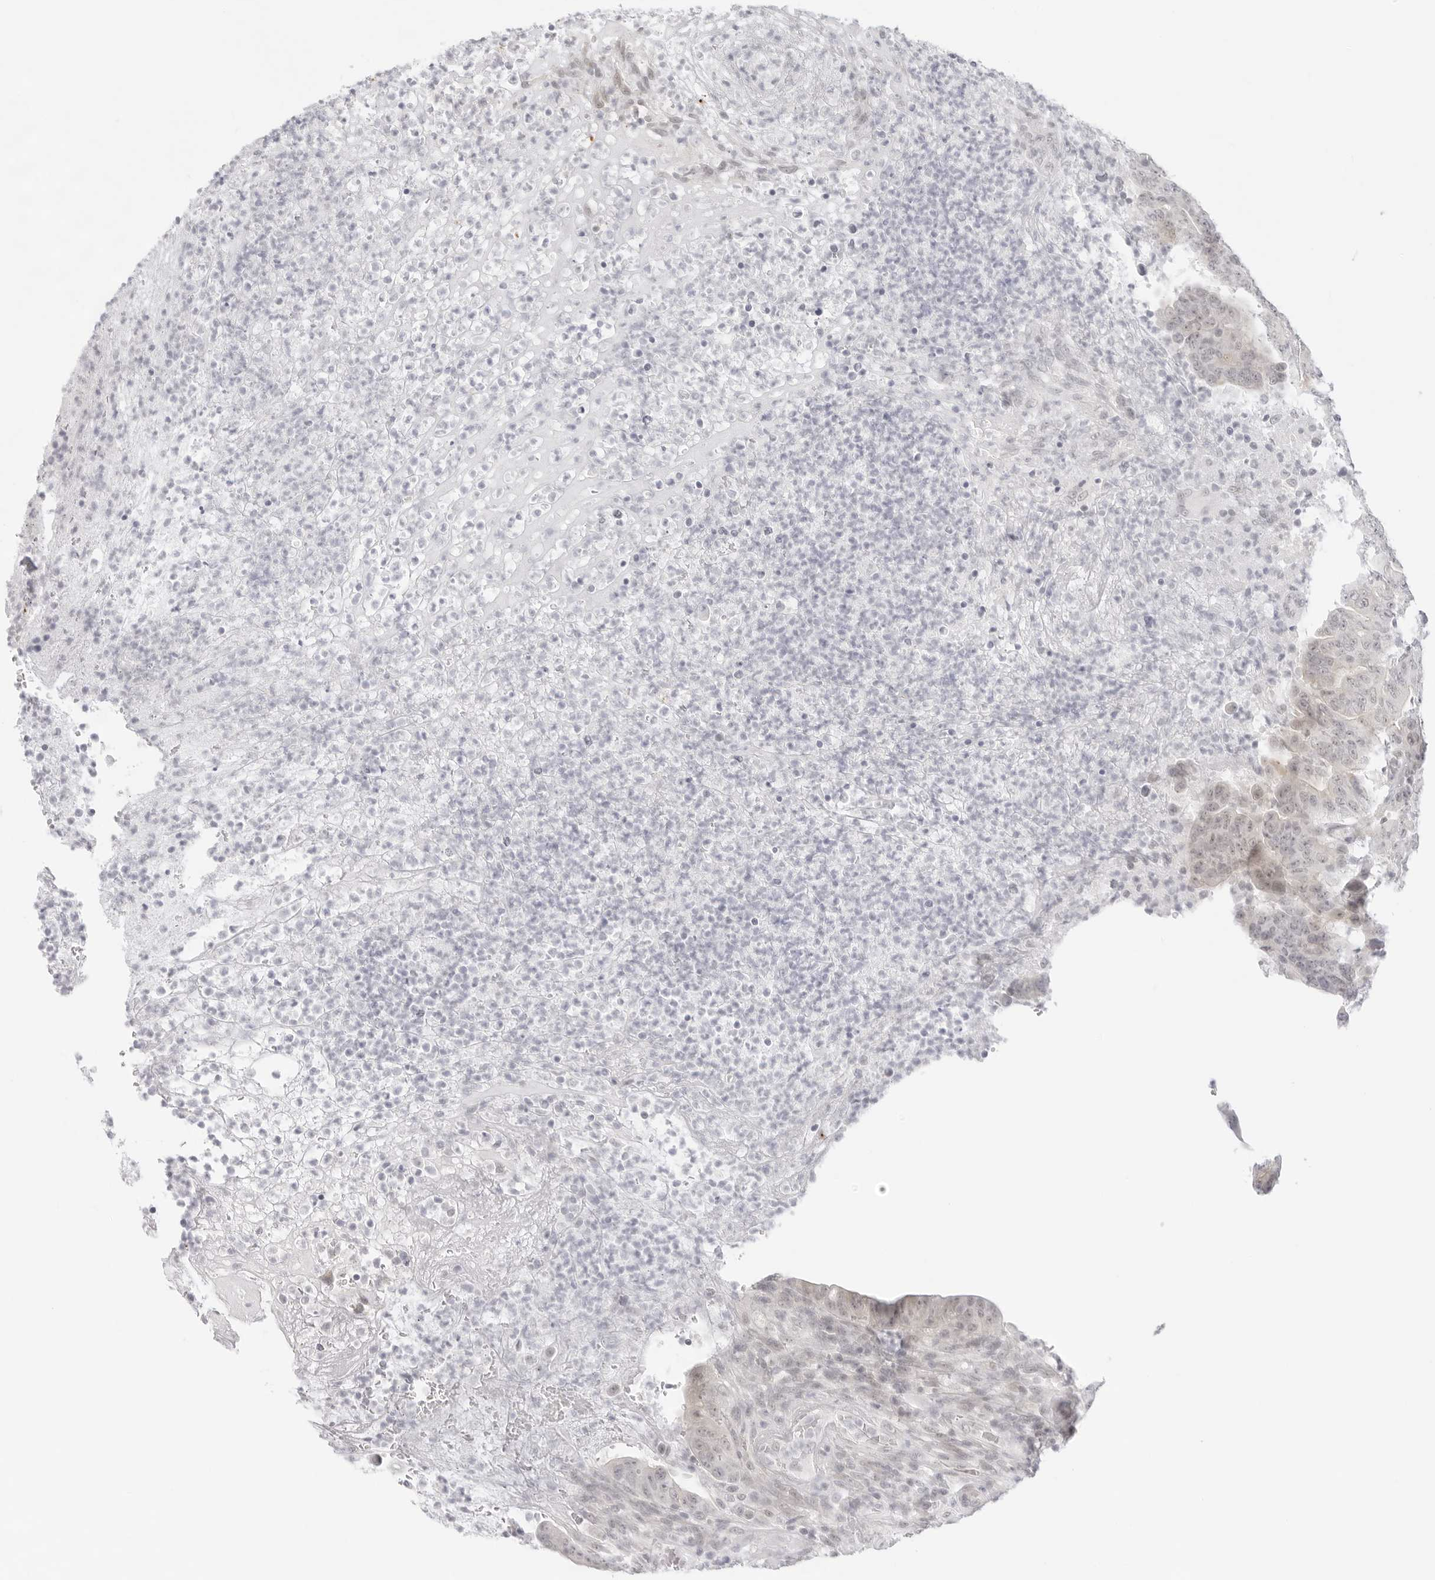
{"staining": {"intensity": "weak", "quantity": "<25%", "location": "nuclear"}, "tissue": "colorectal cancer", "cell_type": "Tumor cells", "image_type": "cancer", "snomed": [{"axis": "morphology", "description": "Normal tissue, NOS"}, {"axis": "morphology", "description": "Adenocarcinoma, NOS"}, {"axis": "topography", "description": "Colon"}], "caption": "Photomicrograph shows no protein expression in tumor cells of colorectal cancer (adenocarcinoma) tissue.", "gene": "MED18", "patient": {"sex": "female", "age": 75}}